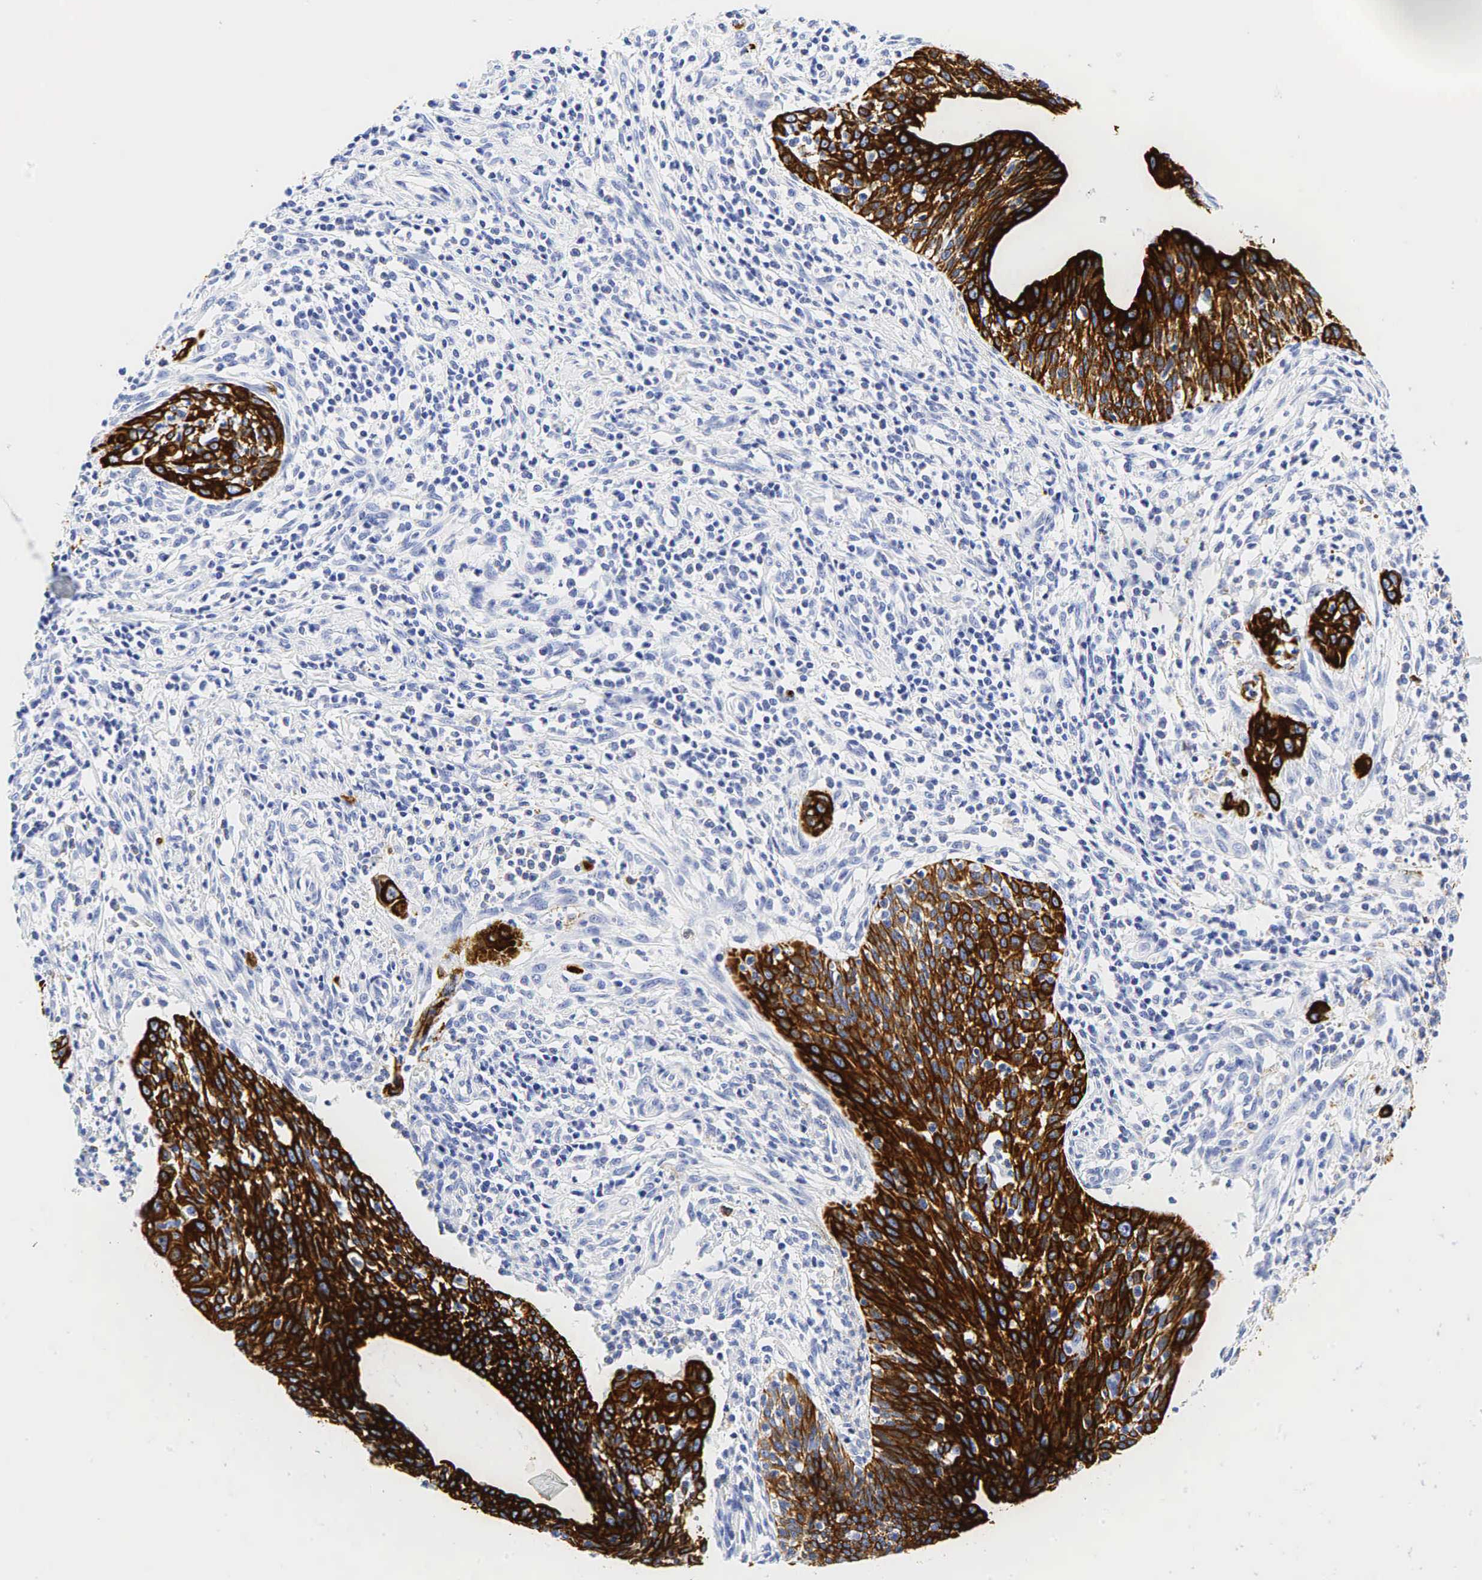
{"staining": {"intensity": "strong", "quantity": ">75%", "location": "cytoplasmic/membranous"}, "tissue": "cervical cancer", "cell_type": "Tumor cells", "image_type": "cancer", "snomed": [{"axis": "morphology", "description": "Squamous cell carcinoma, NOS"}, {"axis": "topography", "description": "Cervix"}], "caption": "A brown stain shows strong cytoplasmic/membranous positivity of a protein in cervical cancer (squamous cell carcinoma) tumor cells.", "gene": "KRT7", "patient": {"sex": "female", "age": 41}}